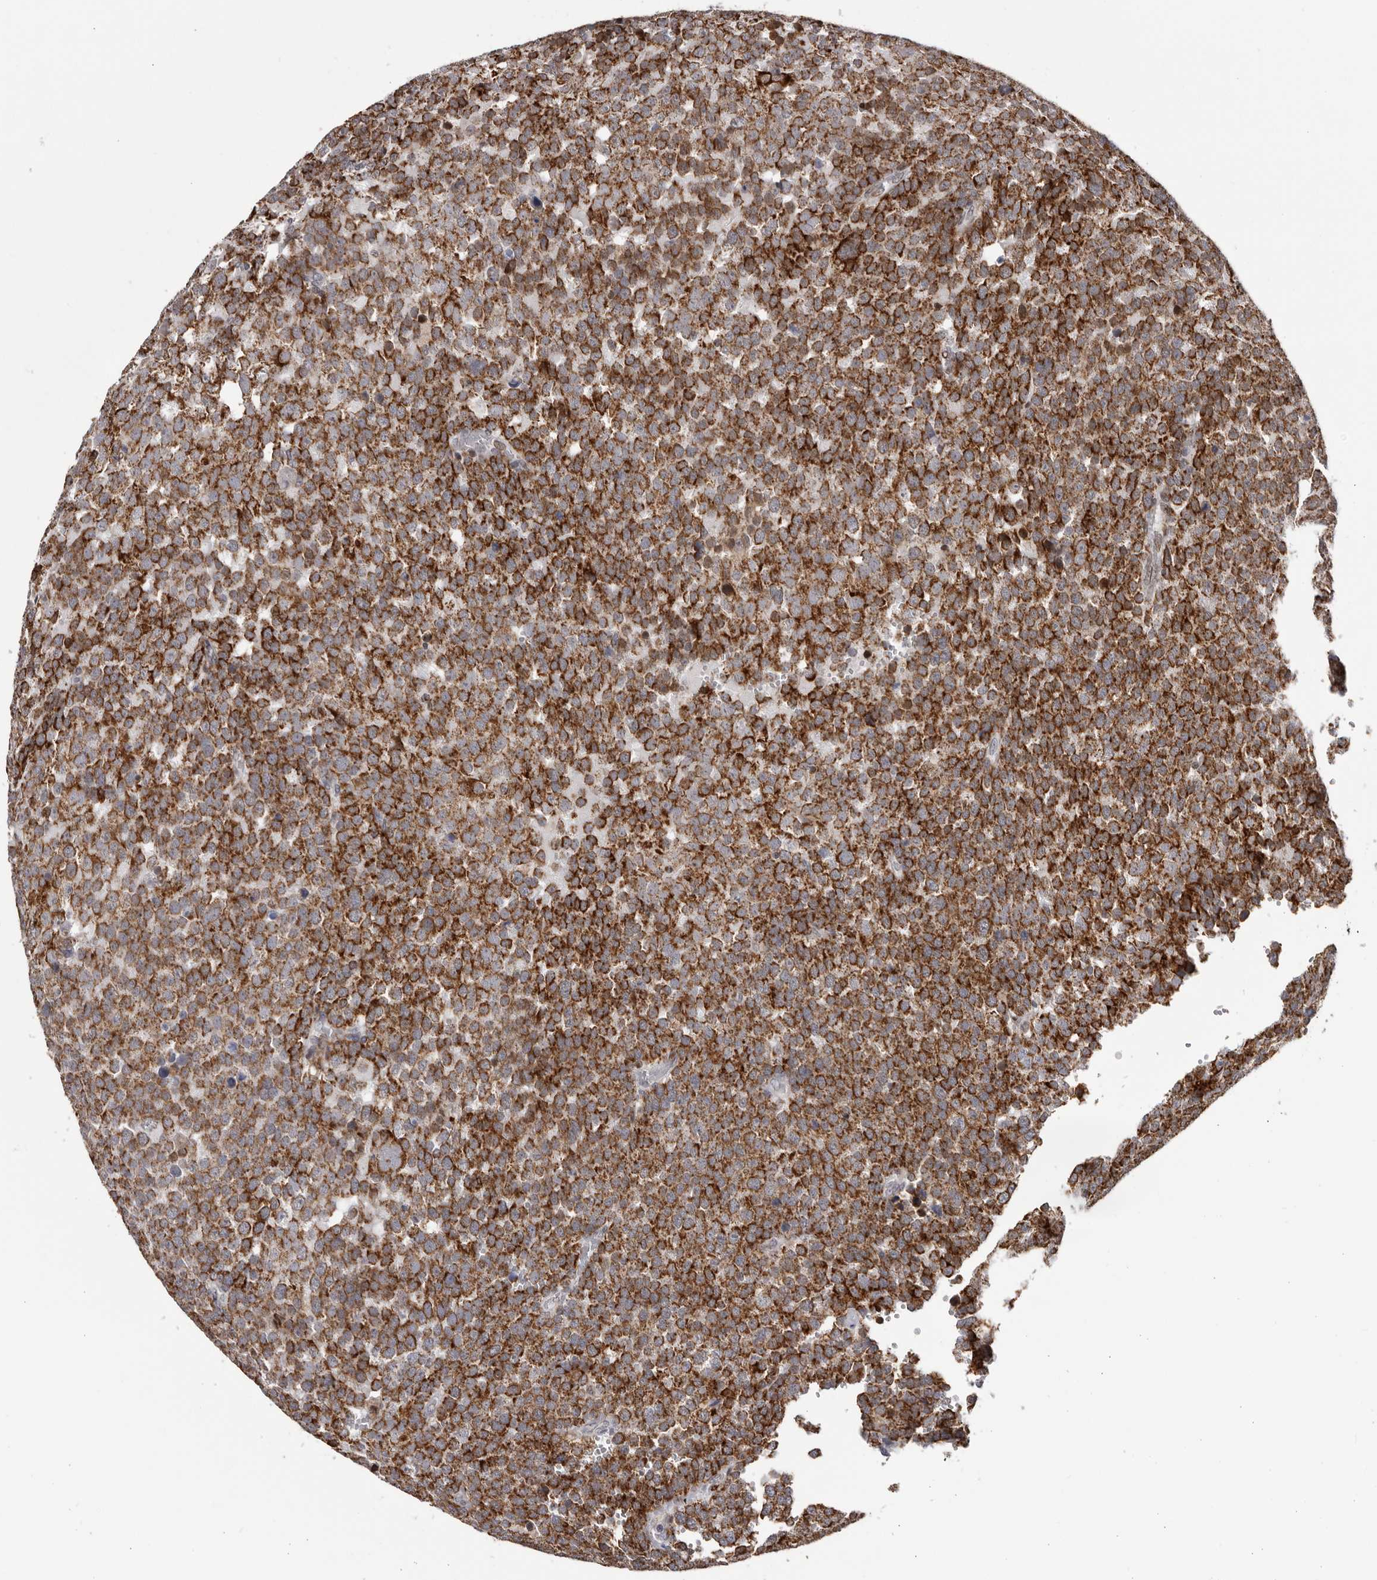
{"staining": {"intensity": "strong", "quantity": ">75%", "location": "cytoplasmic/membranous"}, "tissue": "testis cancer", "cell_type": "Tumor cells", "image_type": "cancer", "snomed": [{"axis": "morphology", "description": "Seminoma, NOS"}, {"axis": "topography", "description": "Testis"}], "caption": "Immunohistochemistry of human testis cancer (seminoma) shows high levels of strong cytoplasmic/membranous positivity in approximately >75% of tumor cells. (Stains: DAB (3,3'-diaminobenzidine) in brown, nuclei in blue, Microscopy: brightfield microscopy at high magnification).", "gene": "C17orf99", "patient": {"sex": "male", "age": 71}}